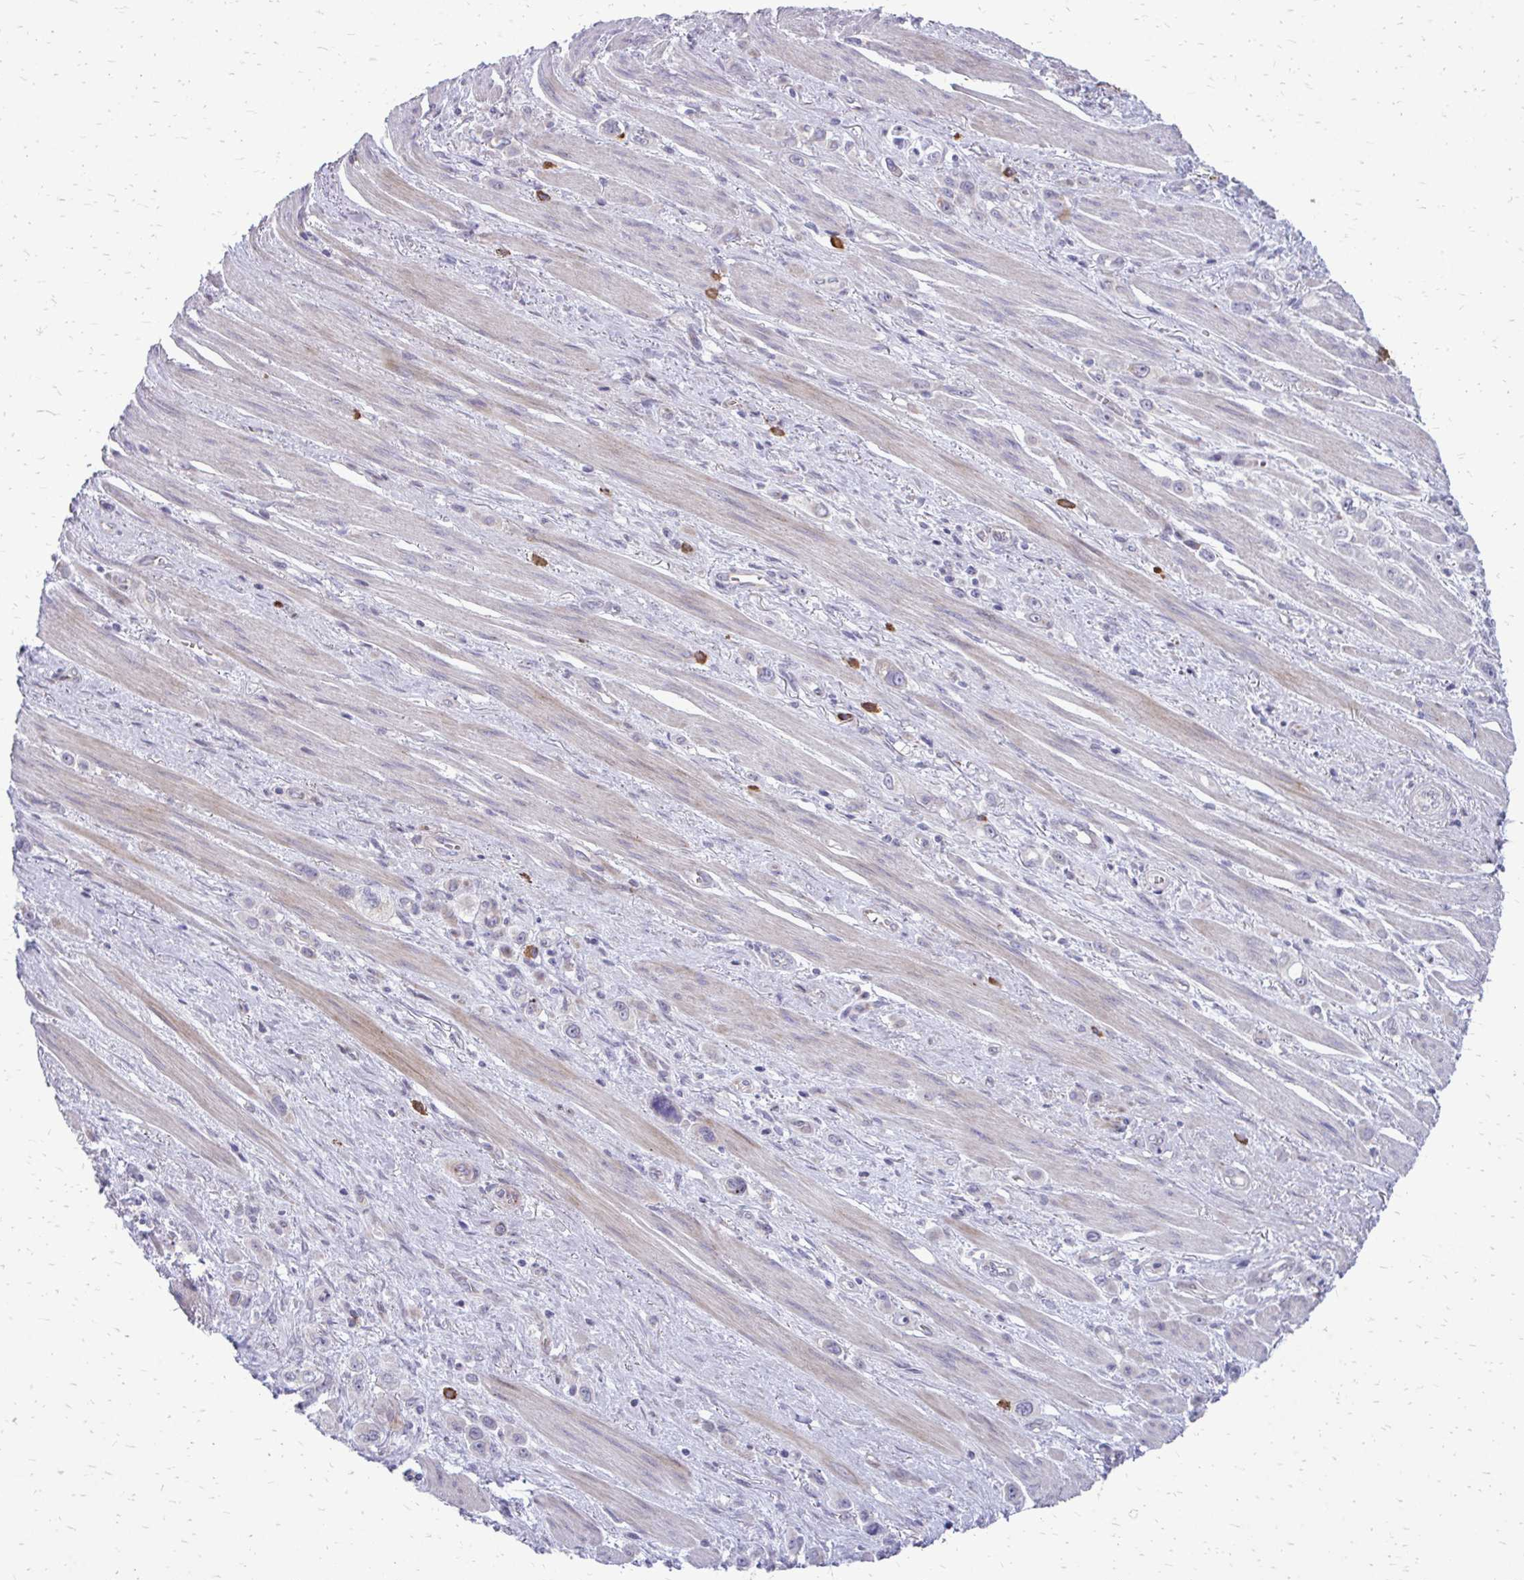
{"staining": {"intensity": "negative", "quantity": "none", "location": "none"}, "tissue": "stomach cancer", "cell_type": "Tumor cells", "image_type": "cancer", "snomed": [{"axis": "morphology", "description": "Adenocarcinoma, NOS"}, {"axis": "topography", "description": "Stomach, upper"}], "caption": "Micrograph shows no significant protein staining in tumor cells of stomach adenocarcinoma. (DAB immunohistochemistry with hematoxylin counter stain).", "gene": "FUNDC2", "patient": {"sex": "male", "age": 75}}